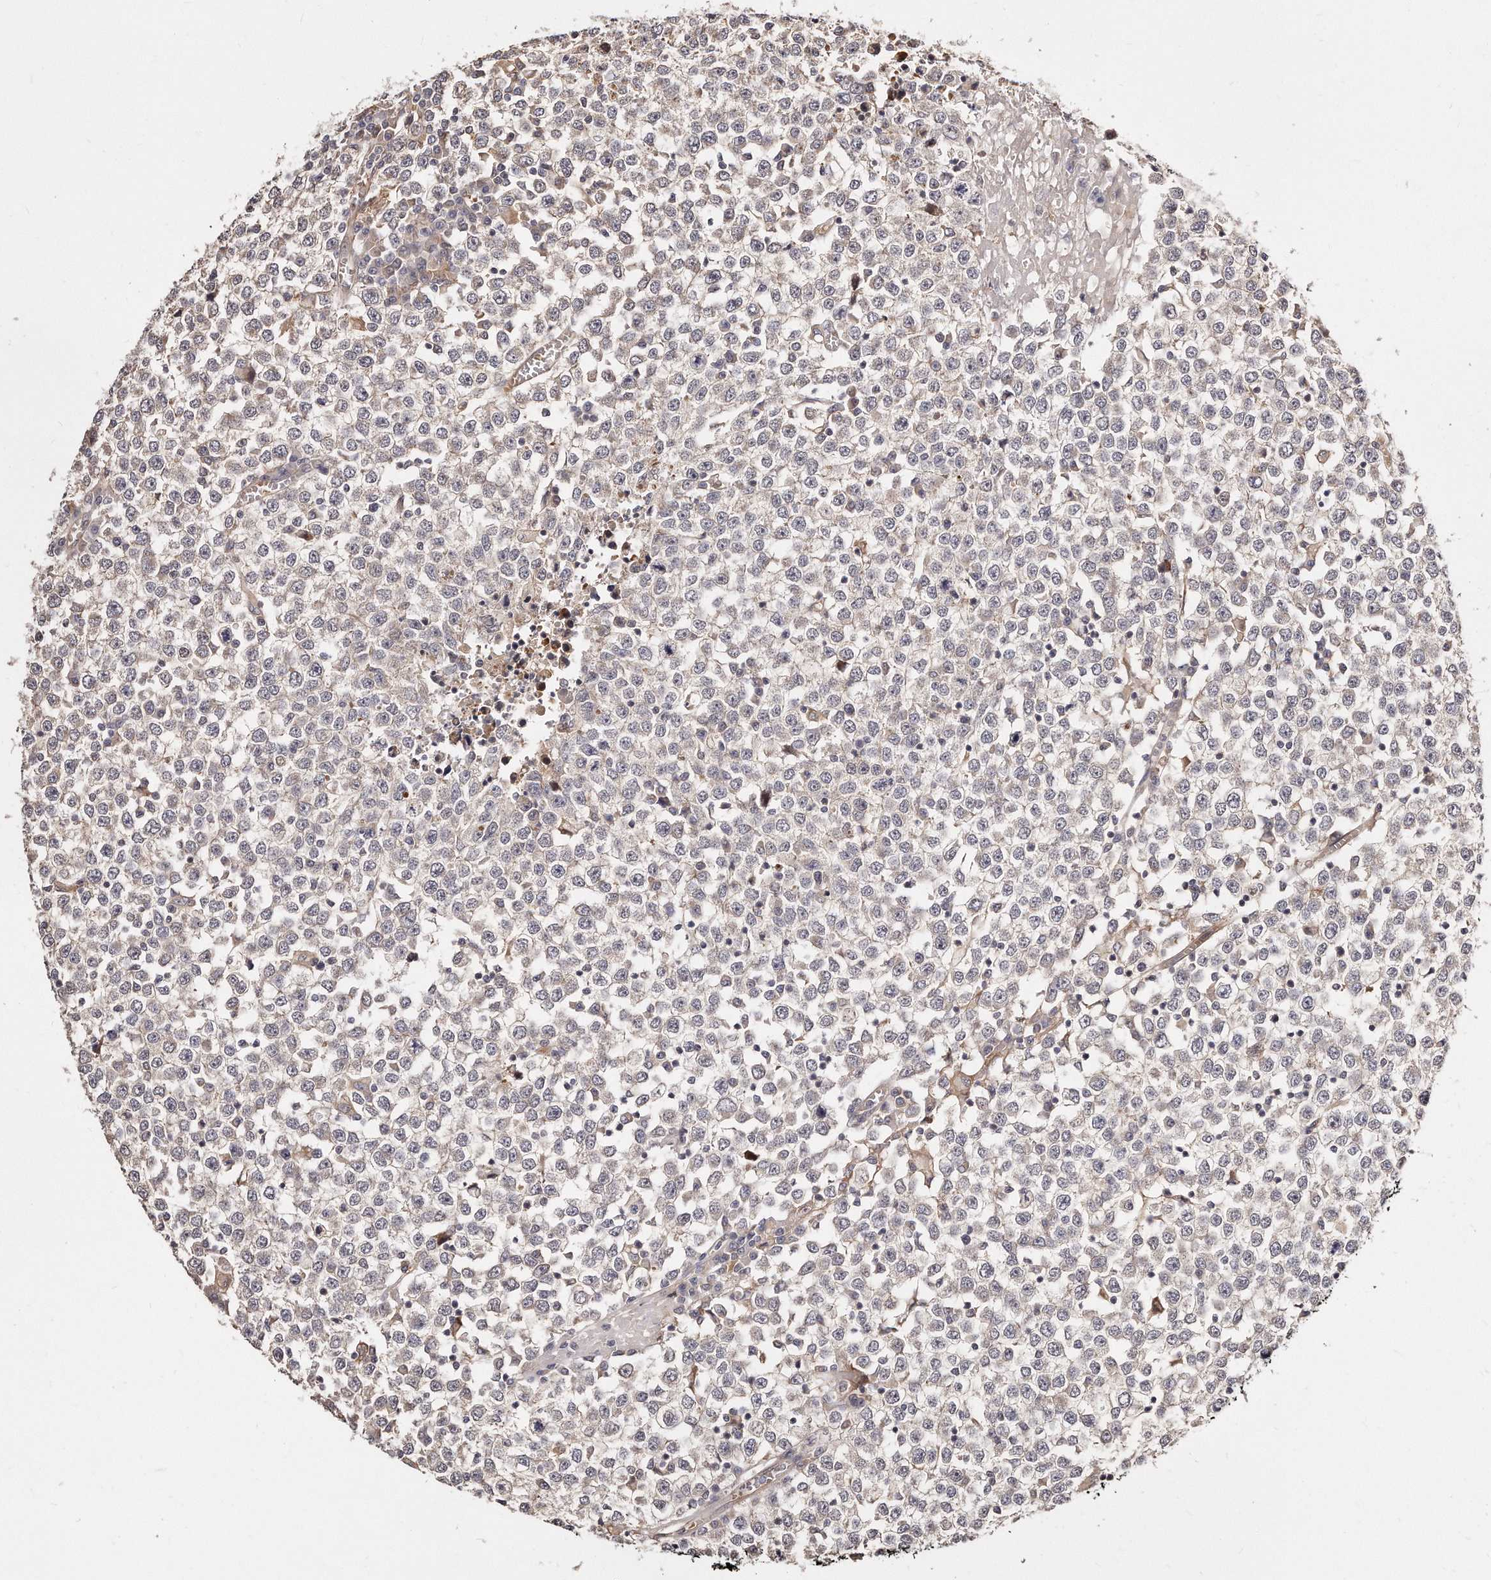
{"staining": {"intensity": "weak", "quantity": "<25%", "location": "cytoplasmic/membranous"}, "tissue": "testis cancer", "cell_type": "Tumor cells", "image_type": "cancer", "snomed": [{"axis": "morphology", "description": "Seminoma, NOS"}, {"axis": "topography", "description": "Testis"}], "caption": "Immunohistochemistry (IHC) micrograph of neoplastic tissue: testis cancer stained with DAB (3,3'-diaminobenzidine) demonstrates no significant protein expression in tumor cells.", "gene": "CASZ1", "patient": {"sex": "male", "age": 65}}